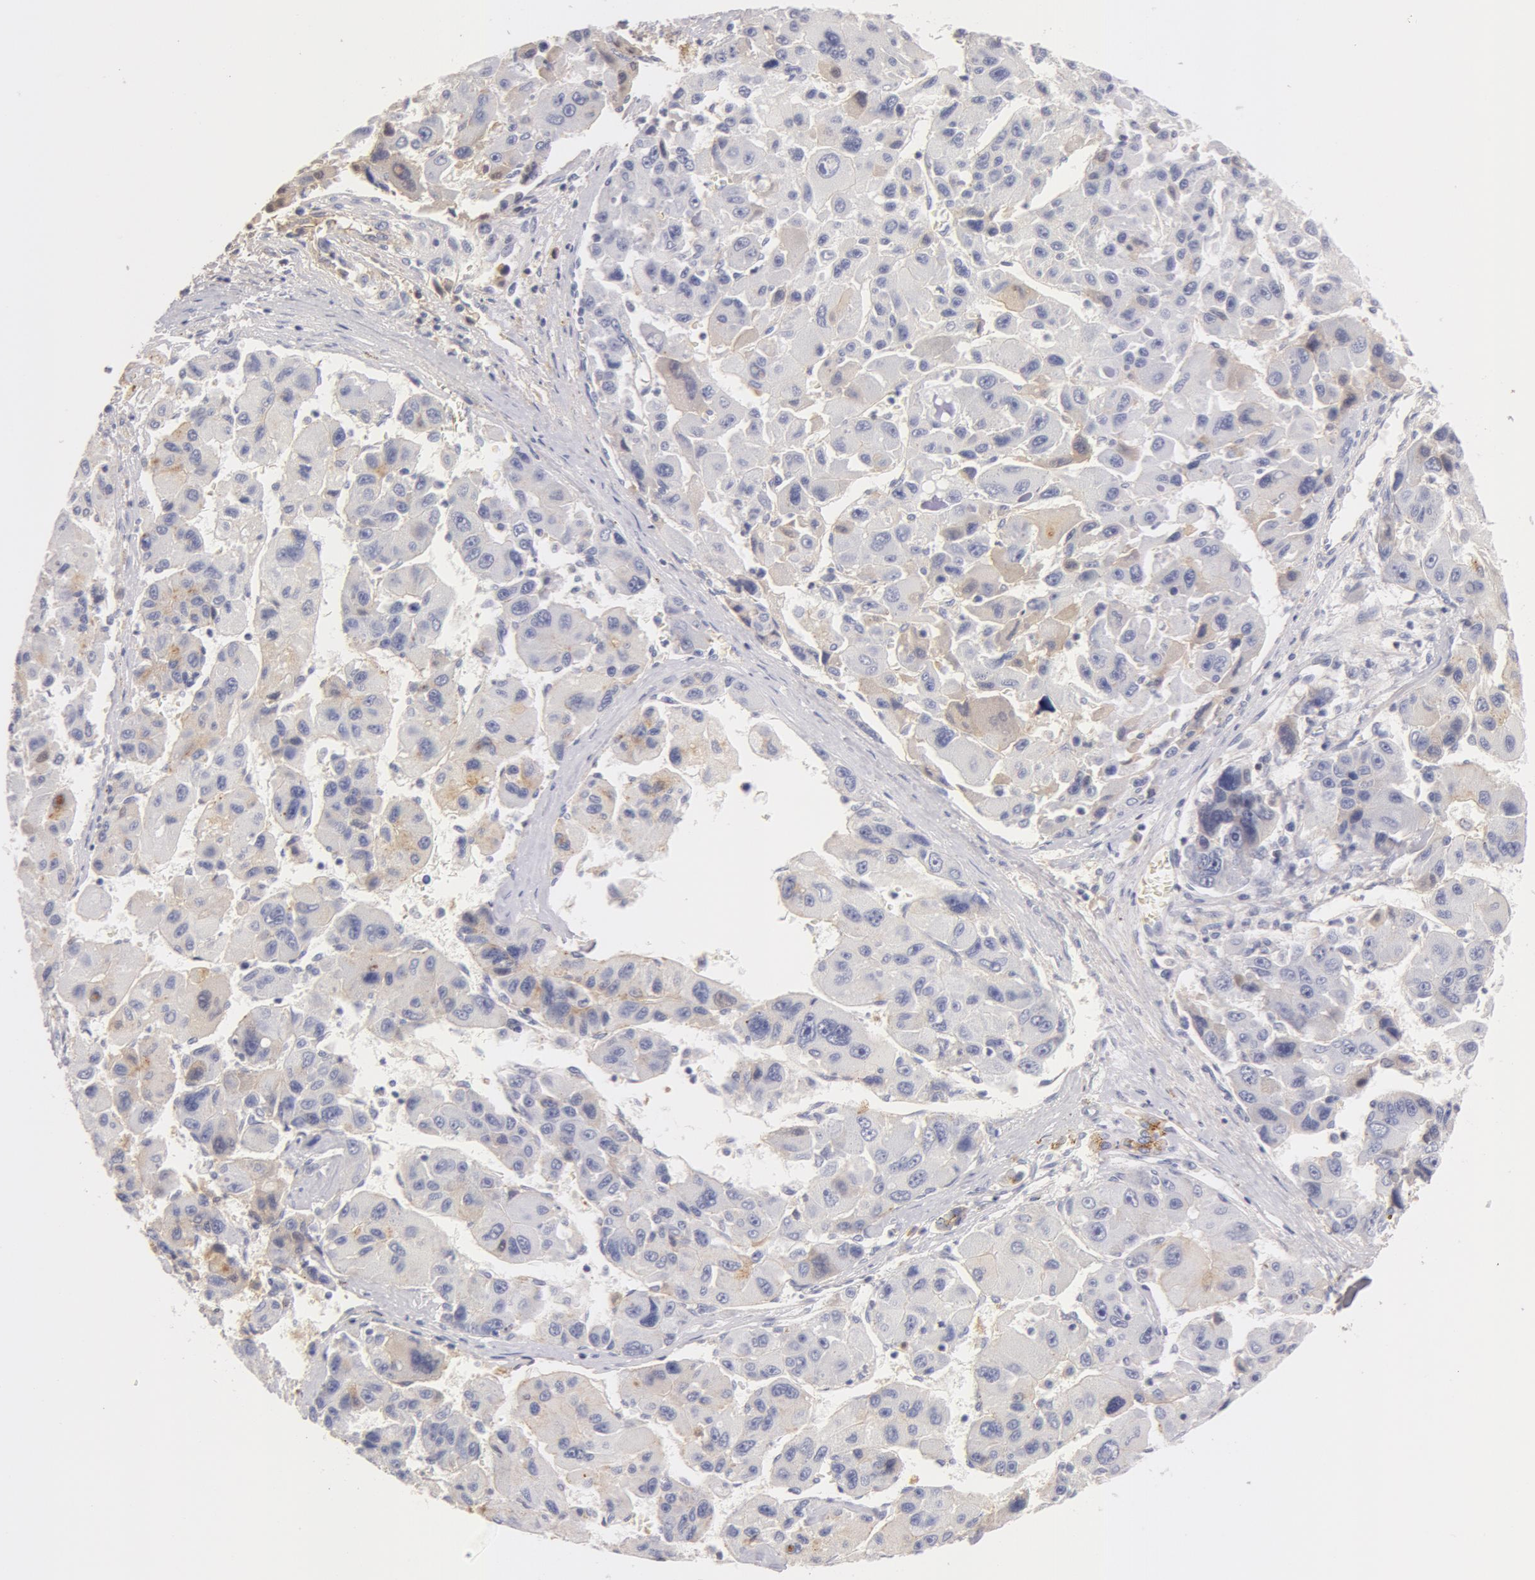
{"staining": {"intensity": "weak", "quantity": "<25%", "location": "cytoplasmic/membranous"}, "tissue": "liver cancer", "cell_type": "Tumor cells", "image_type": "cancer", "snomed": [{"axis": "morphology", "description": "Carcinoma, Hepatocellular, NOS"}, {"axis": "topography", "description": "Liver"}], "caption": "IHC of hepatocellular carcinoma (liver) reveals no expression in tumor cells.", "gene": "GC", "patient": {"sex": "male", "age": 64}}